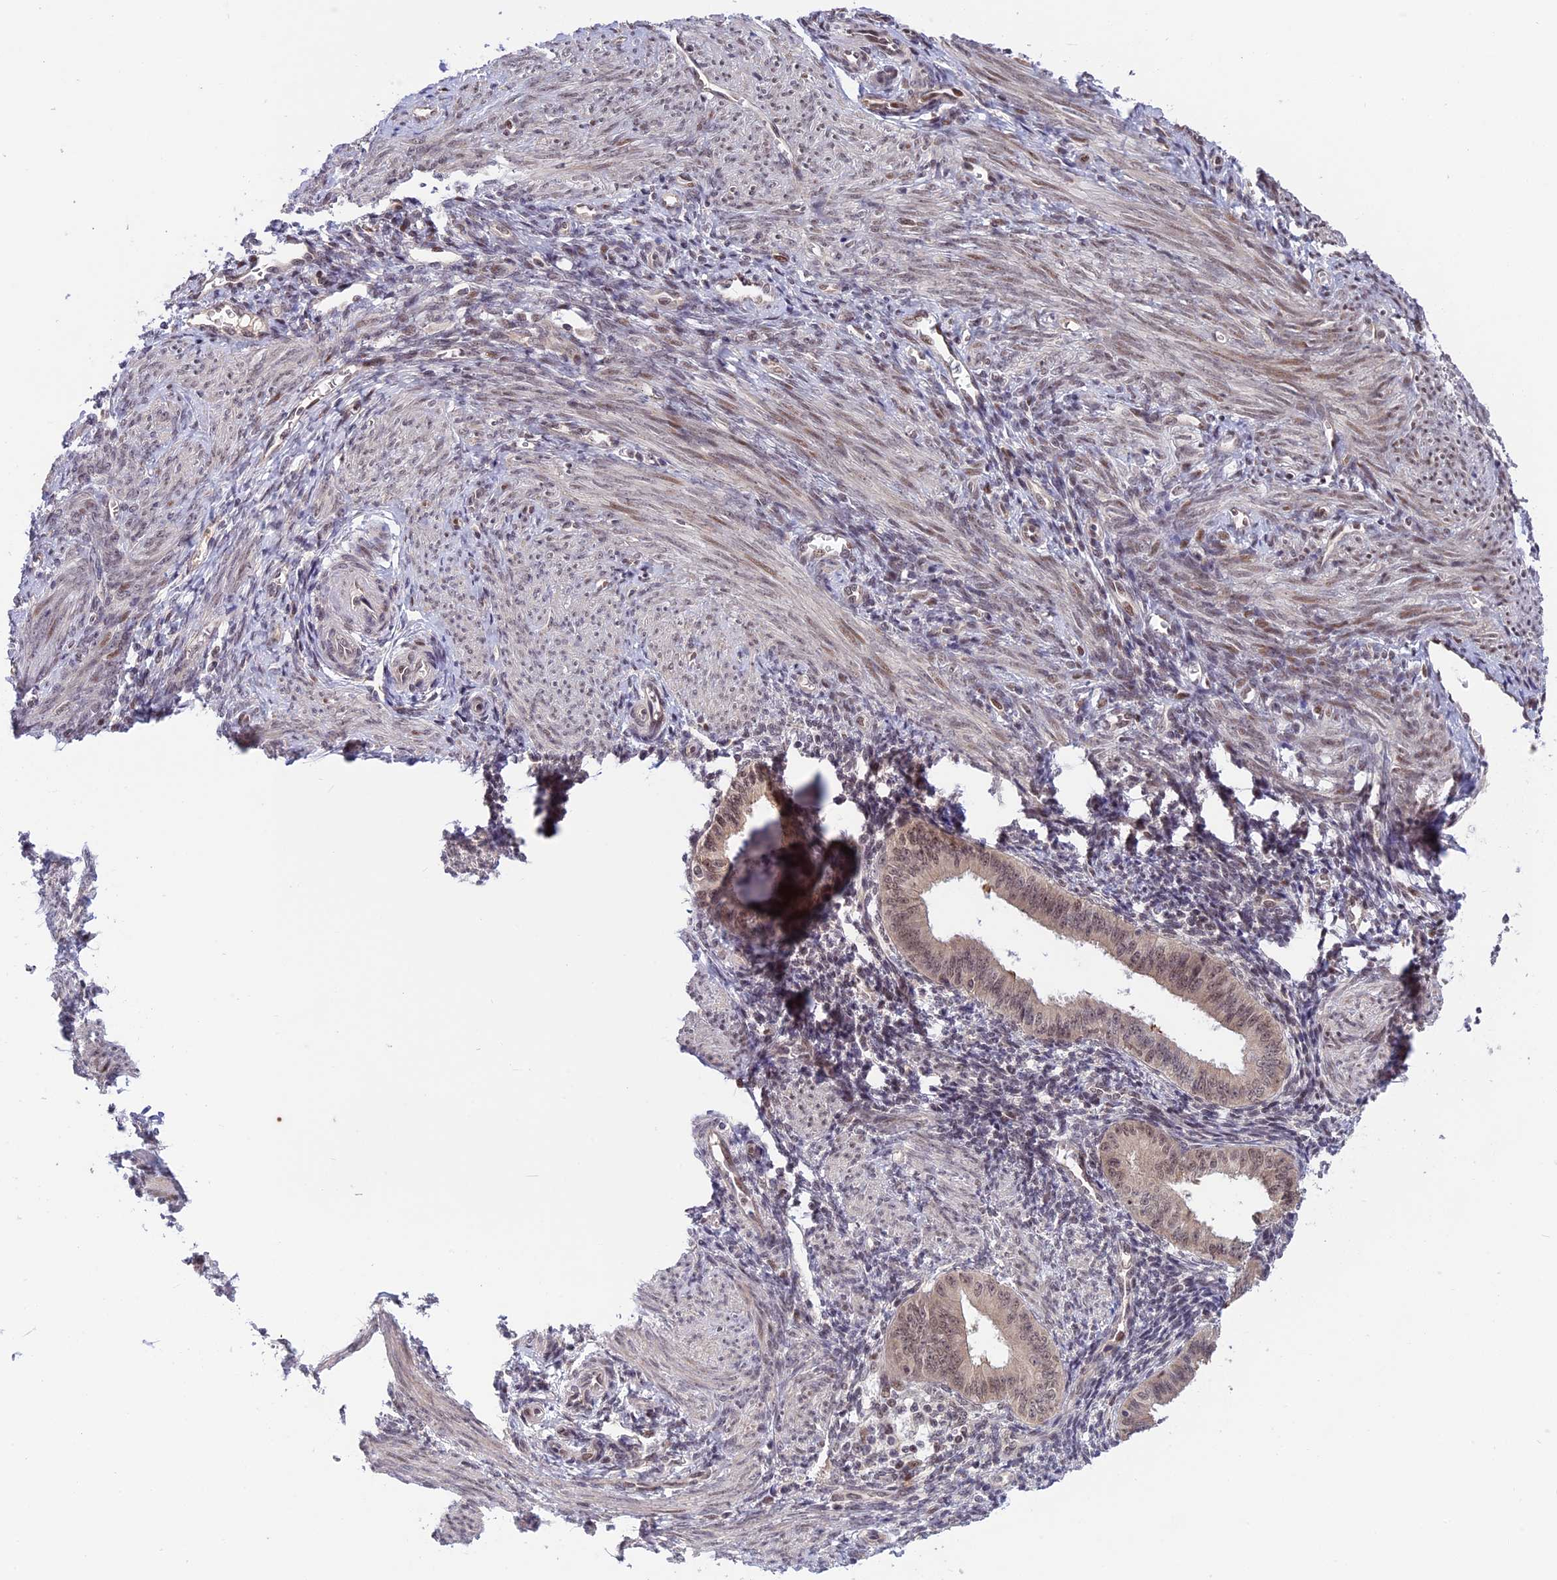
{"staining": {"intensity": "moderate", "quantity": "25%-75%", "location": "nuclear"}, "tissue": "endometrium", "cell_type": "Cells in endometrial stroma", "image_type": "normal", "snomed": [{"axis": "morphology", "description": "Normal tissue, NOS"}, {"axis": "topography", "description": "Uterus"}, {"axis": "topography", "description": "Endometrium"}], "caption": "An image of endometrium stained for a protein demonstrates moderate nuclear brown staining in cells in endometrial stroma. The staining is performed using DAB brown chromogen to label protein expression. The nuclei are counter-stained blue using hematoxylin.", "gene": "POLR2C", "patient": {"sex": "female", "age": 48}}